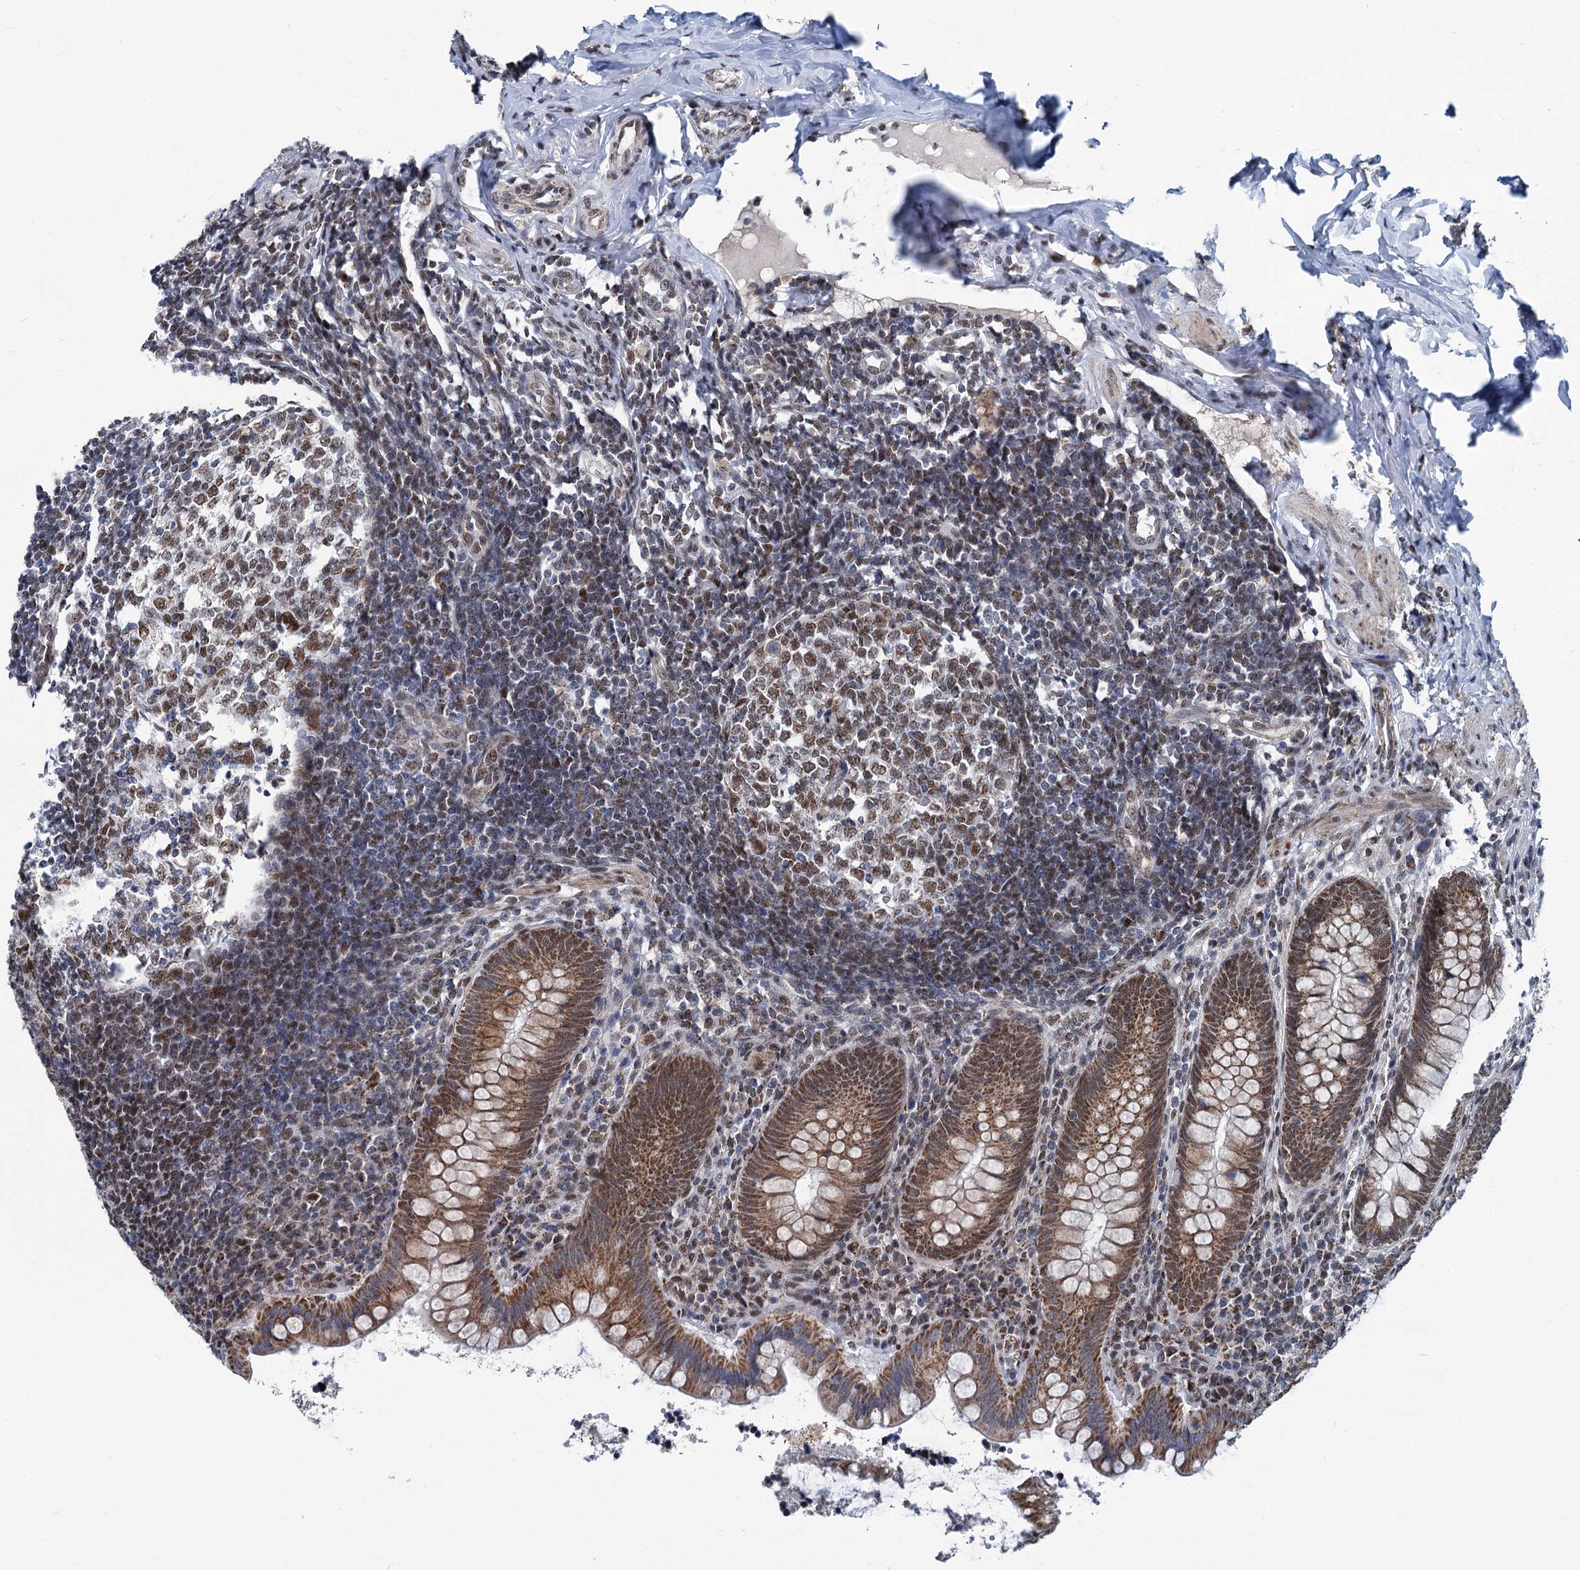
{"staining": {"intensity": "moderate", "quantity": ">75%", "location": "cytoplasmic/membranous,nuclear"}, "tissue": "appendix", "cell_type": "Glandular cells", "image_type": "normal", "snomed": [{"axis": "morphology", "description": "Normal tissue, NOS"}, {"axis": "topography", "description": "Appendix"}], "caption": "This photomicrograph displays benign appendix stained with immunohistochemistry to label a protein in brown. The cytoplasmic/membranous,nuclear of glandular cells show moderate positivity for the protein. Nuclei are counter-stained blue.", "gene": "MORN3", "patient": {"sex": "female", "age": 33}}